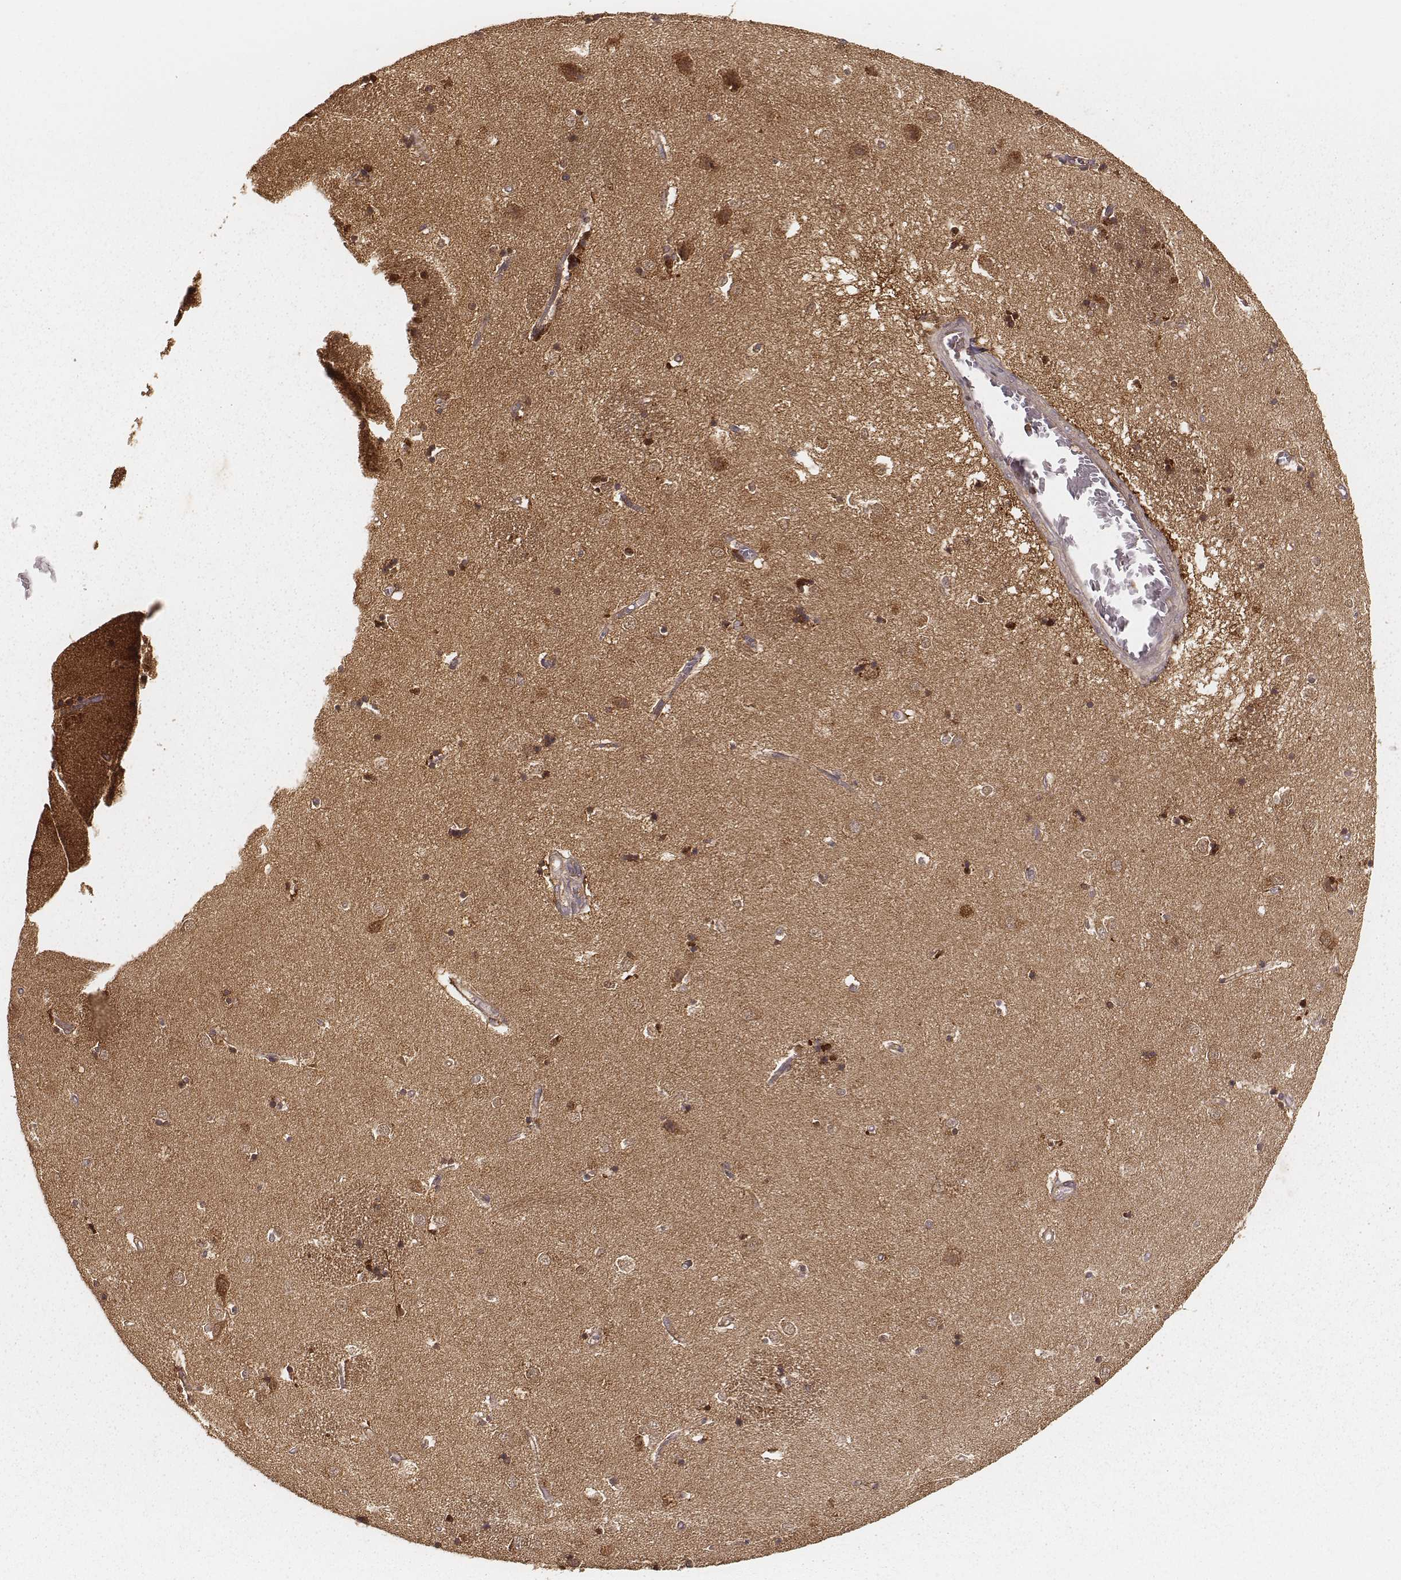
{"staining": {"intensity": "moderate", "quantity": ">75%", "location": "cytoplasmic/membranous,nuclear"}, "tissue": "caudate", "cell_type": "Glial cells", "image_type": "normal", "snomed": [{"axis": "morphology", "description": "Normal tissue, NOS"}, {"axis": "topography", "description": "Lateral ventricle wall"}], "caption": "Immunohistochemical staining of unremarkable caudate displays >75% levels of moderate cytoplasmic/membranous,nuclear protein expression in about >75% of glial cells. (DAB (3,3'-diaminobenzidine) = brown stain, brightfield microscopy at high magnification).", "gene": "CARS1", "patient": {"sex": "male", "age": 54}}